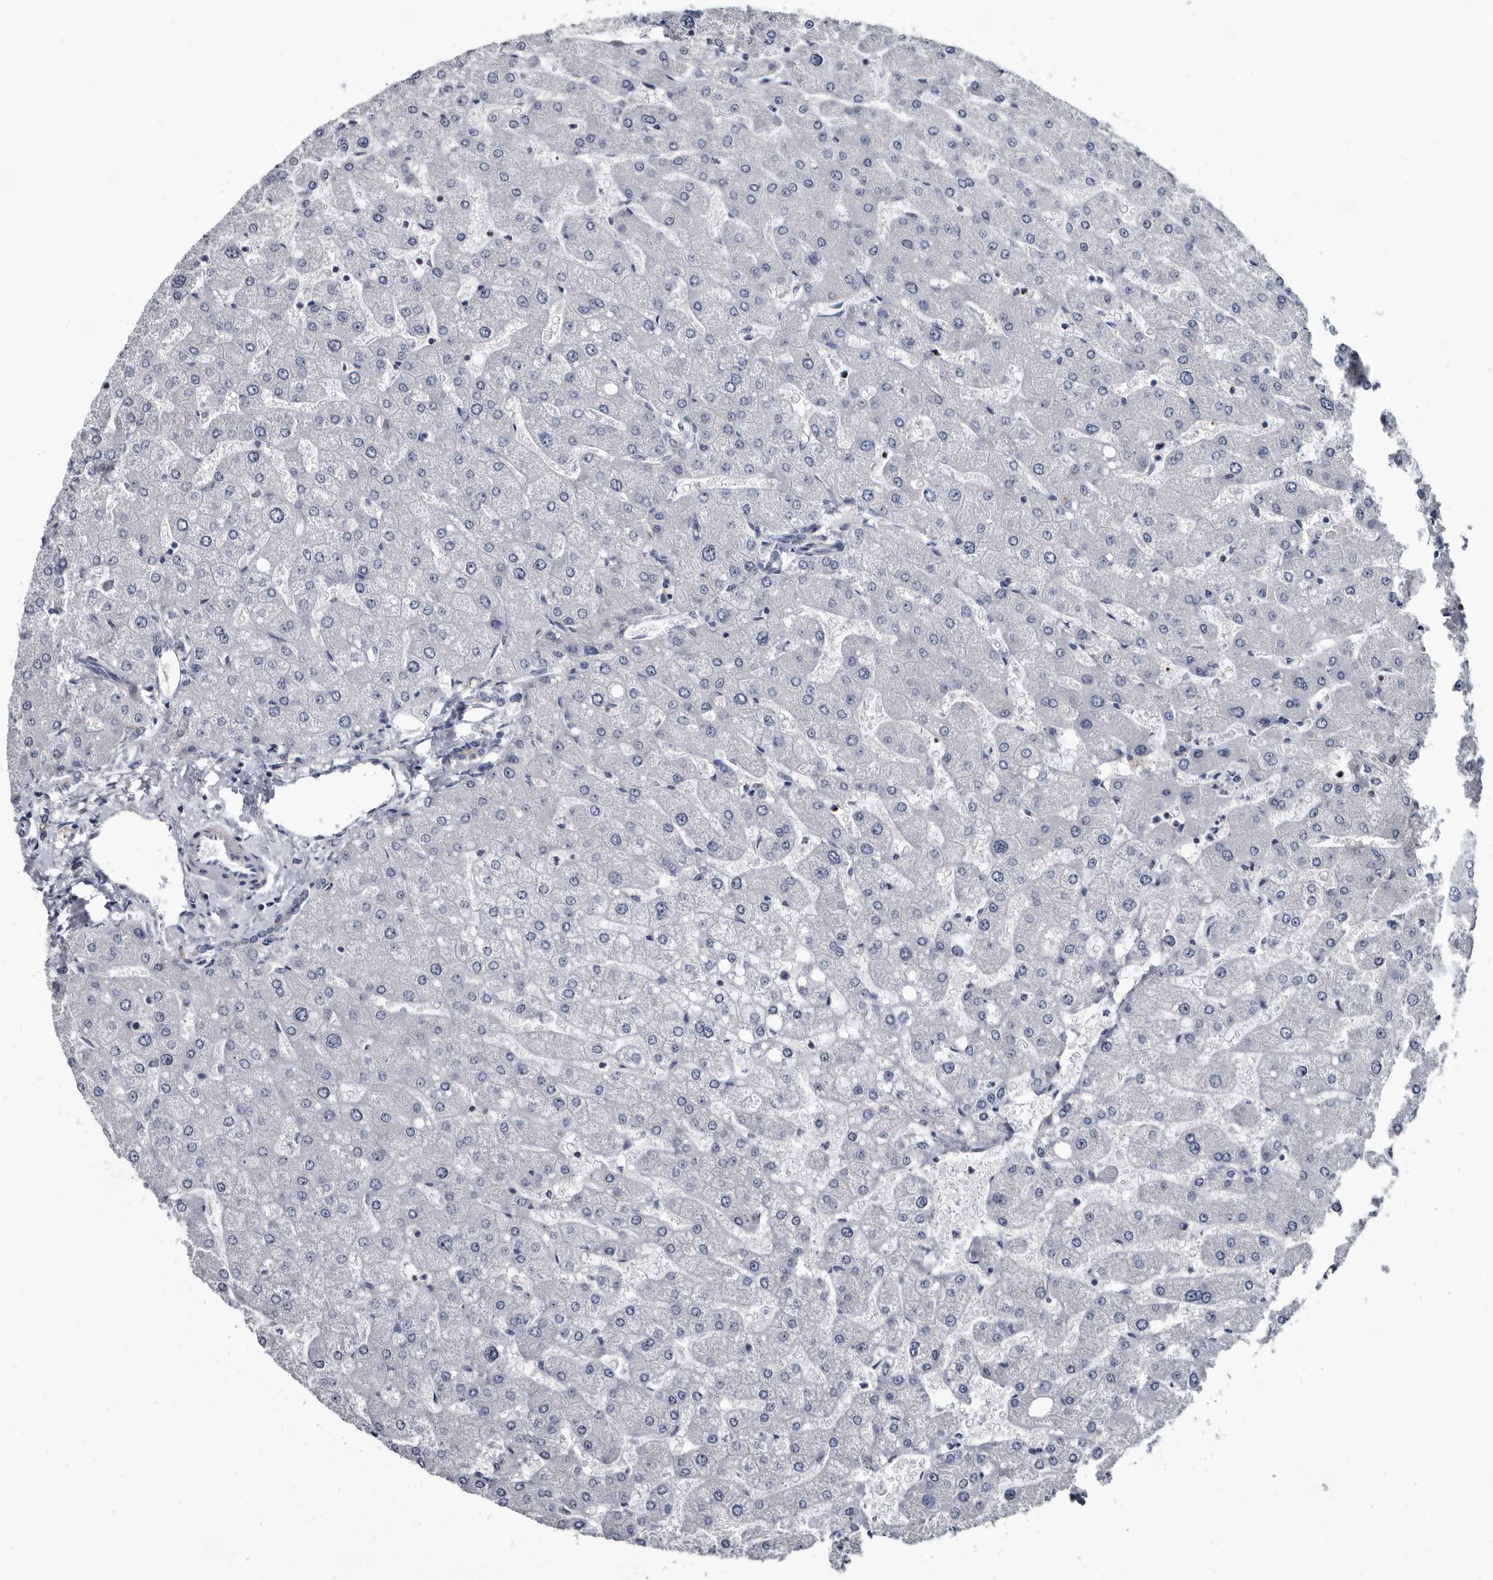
{"staining": {"intensity": "negative", "quantity": "none", "location": "none"}, "tissue": "liver", "cell_type": "Cholangiocytes", "image_type": "normal", "snomed": [{"axis": "morphology", "description": "Normal tissue, NOS"}, {"axis": "topography", "description": "Liver"}], "caption": "This is a micrograph of immunohistochemistry (IHC) staining of normal liver, which shows no expression in cholangiocytes.", "gene": "PRSS8", "patient": {"sex": "male", "age": 55}}